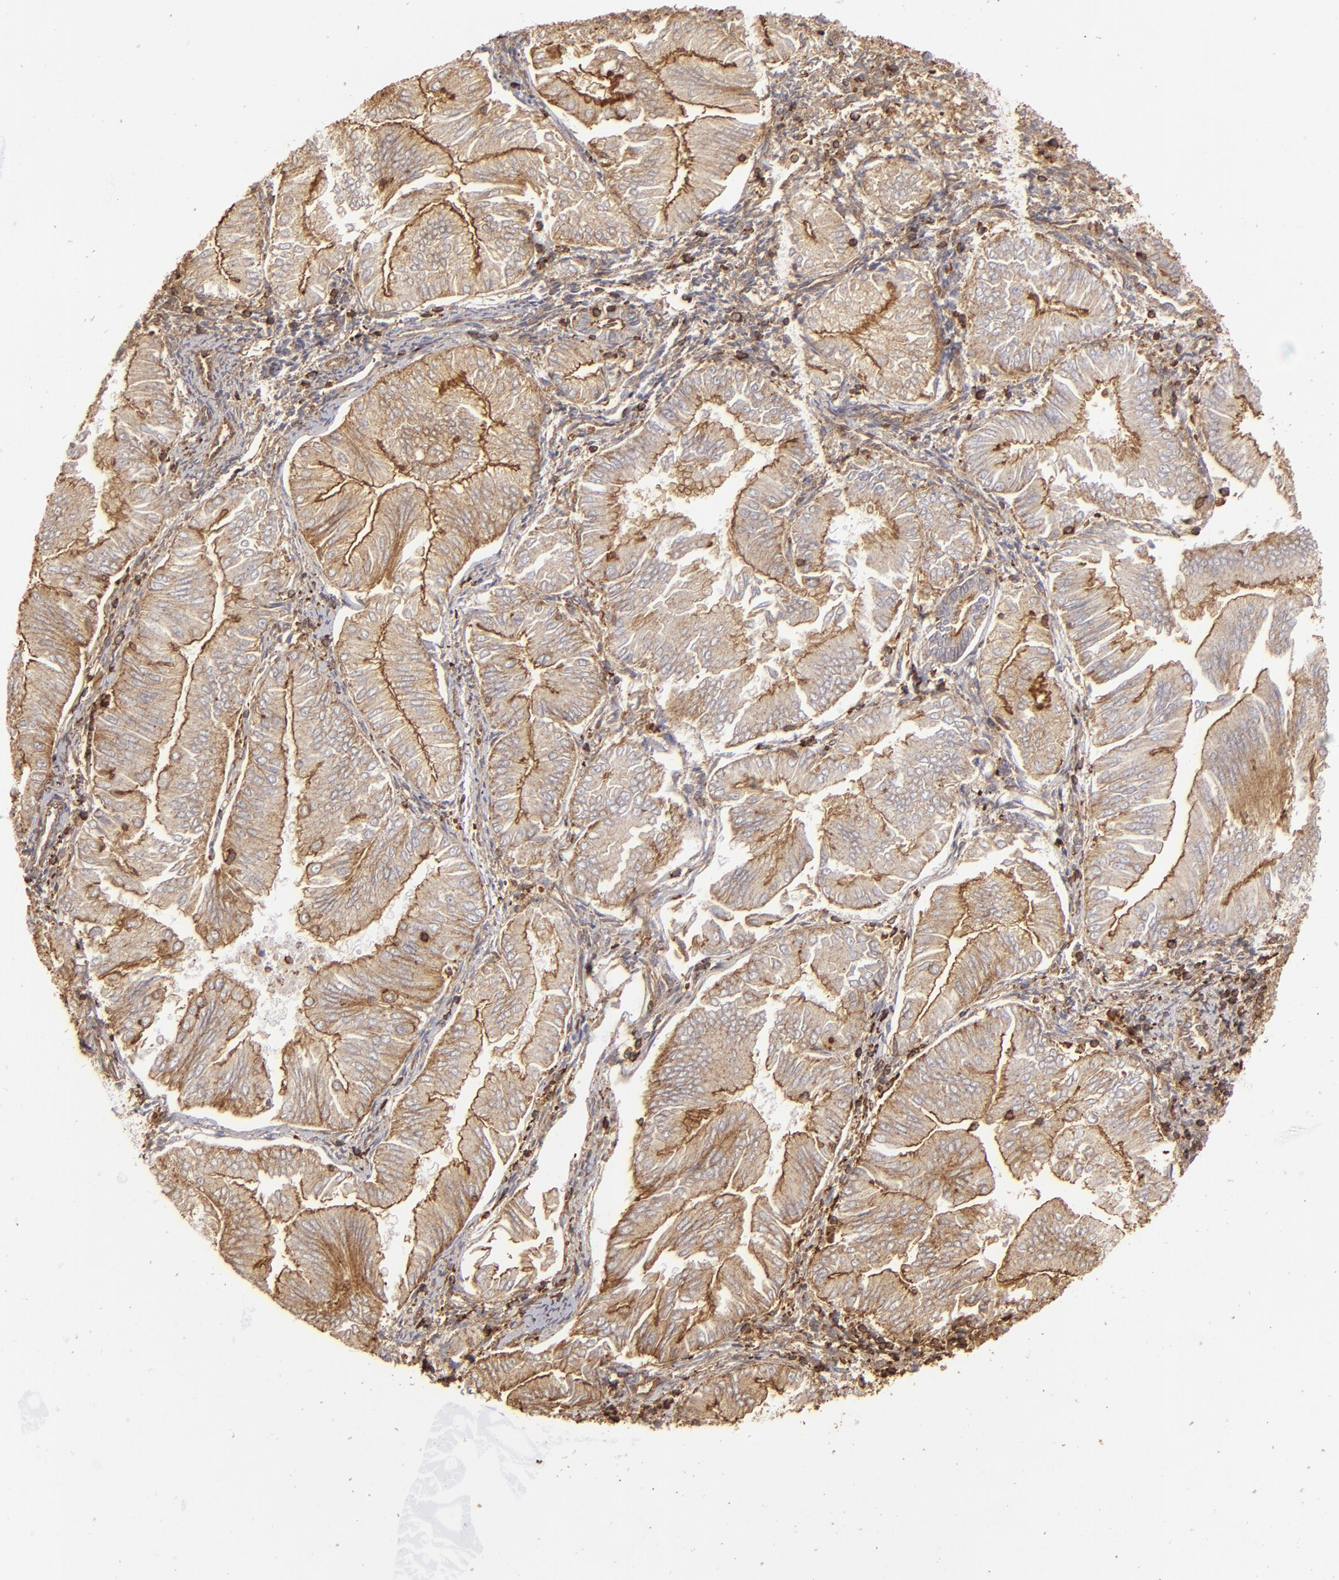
{"staining": {"intensity": "moderate", "quantity": ">75%", "location": "cytoplasmic/membranous"}, "tissue": "endometrial cancer", "cell_type": "Tumor cells", "image_type": "cancer", "snomed": [{"axis": "morphology", "description": "Adenocarcinoma, NOS"}, {"axis": "topography", "description": "Endometrium"}], "caption": "Human endometrial cancer stained with a protein marker displays moderate staining in tumor cells.", "gene": "ACTB", "patient": {"sex": "female", "age": 53}}